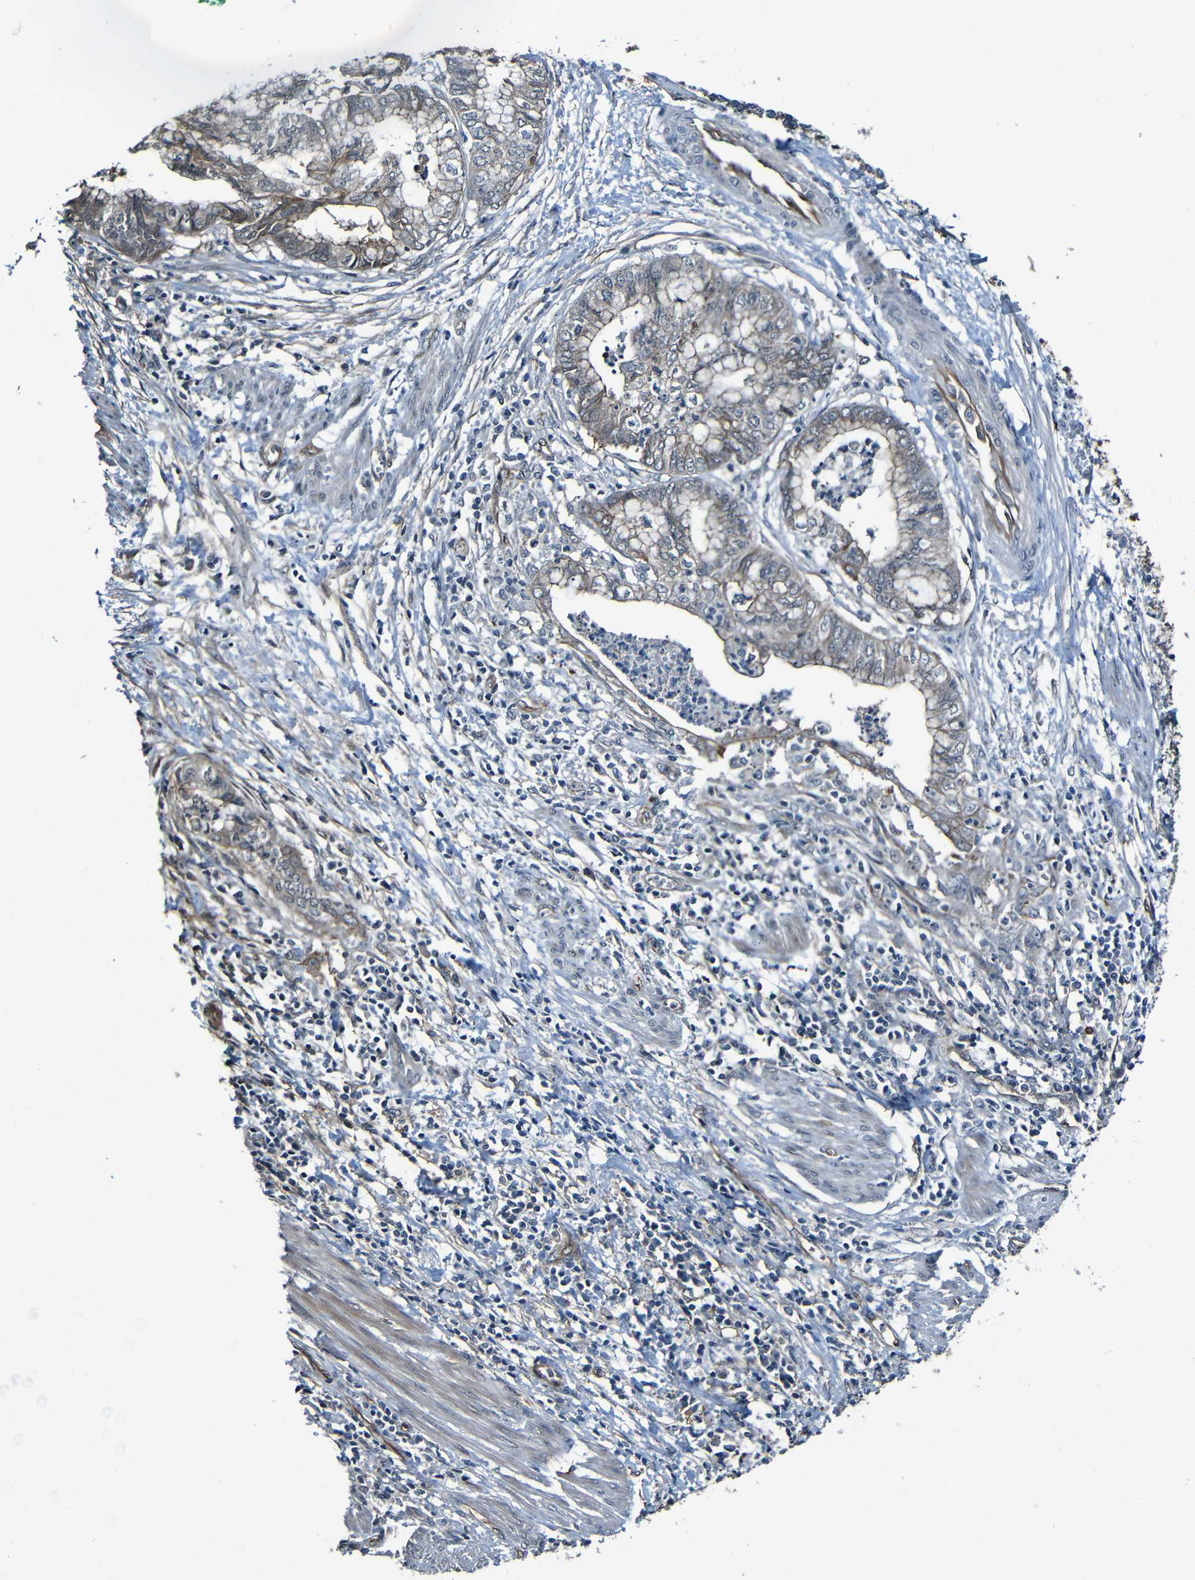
{"staining": {"intensity": "weak", "quantity": "<25%", "location": "cytoplasmic/membranous"}, "tissue": "endometrial cancer", "cell_type": "Tumor cells", "image_type": "cancer", "snomed": [{"axis": "morphology", "description": "Necrosis, NOS"}, {"axis": "morphology", "description": "Adenocarcinoma, NOS"}, {"axis": "topography", "description": "Endometrium"}], "caption": "IHC histopathology image of neoplastic tissue: human adenocarcinoma (endometrial) stained with DAB exhibits no significant protein expression in tumor cells.", "gene": "LGR5", "patient": {"sex": "female", "age": 79}}